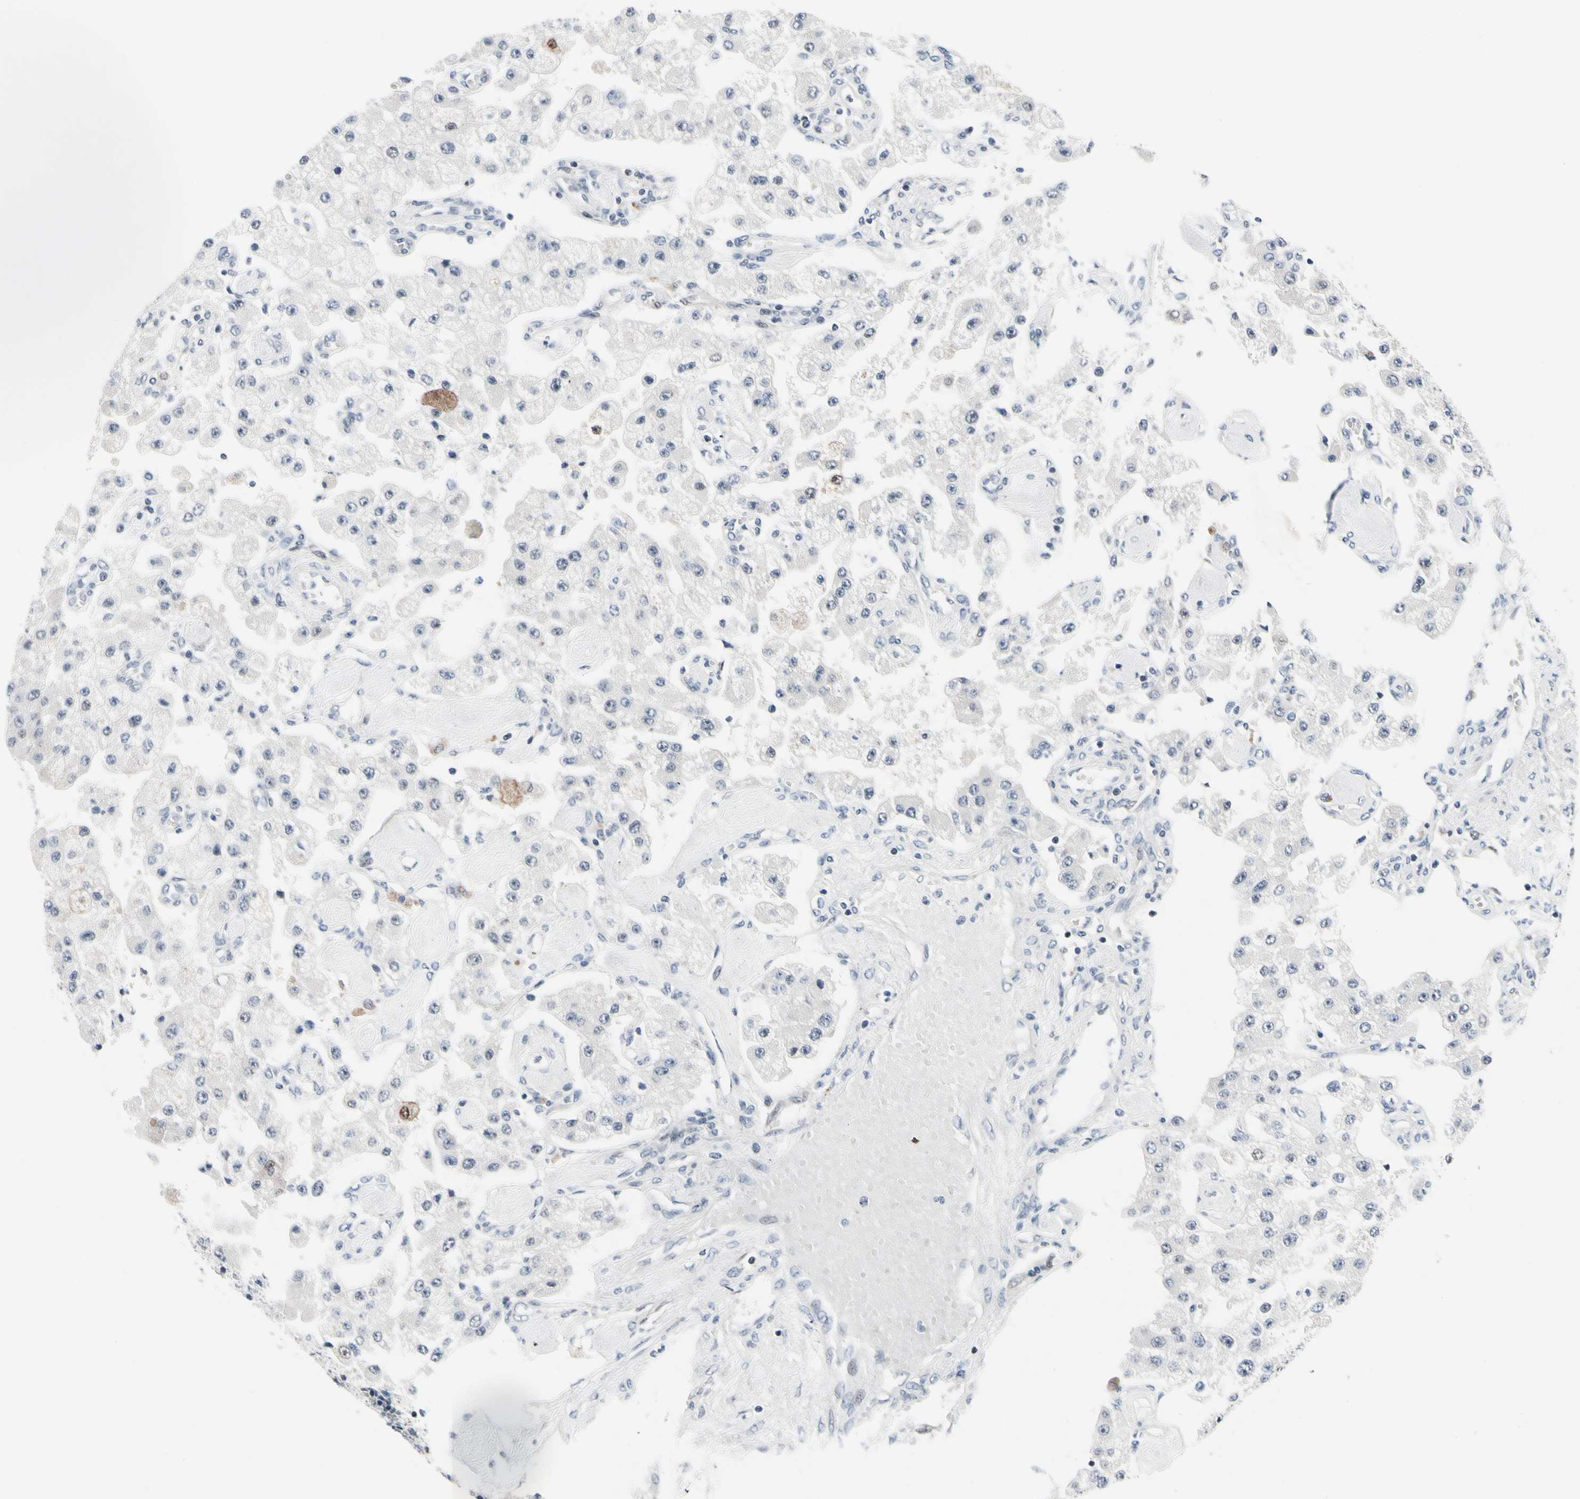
{"staining": {"intensity": "negative", "quantity": "none", "location": "none"}, "tissue": "carcinoid", "cell_type": "Tumor cells", "image_type": "cancer", "snomed": [{"axis": "morphology", "description": "Carcinoid, malignant, NOS"}, {"axis": "topography", "description": "Pancreas"}], "caption": "Immunohistochemistry (IHC) photomicrograph of malignant carcinoid stained for a protein (brown), which demonstrates no positivity in tumor cells. (Brightfield microscopy of DAB immunohistochemistry at high magnification).", "gene": "TXN", "patient": {"sex": "male", "age": 41}}